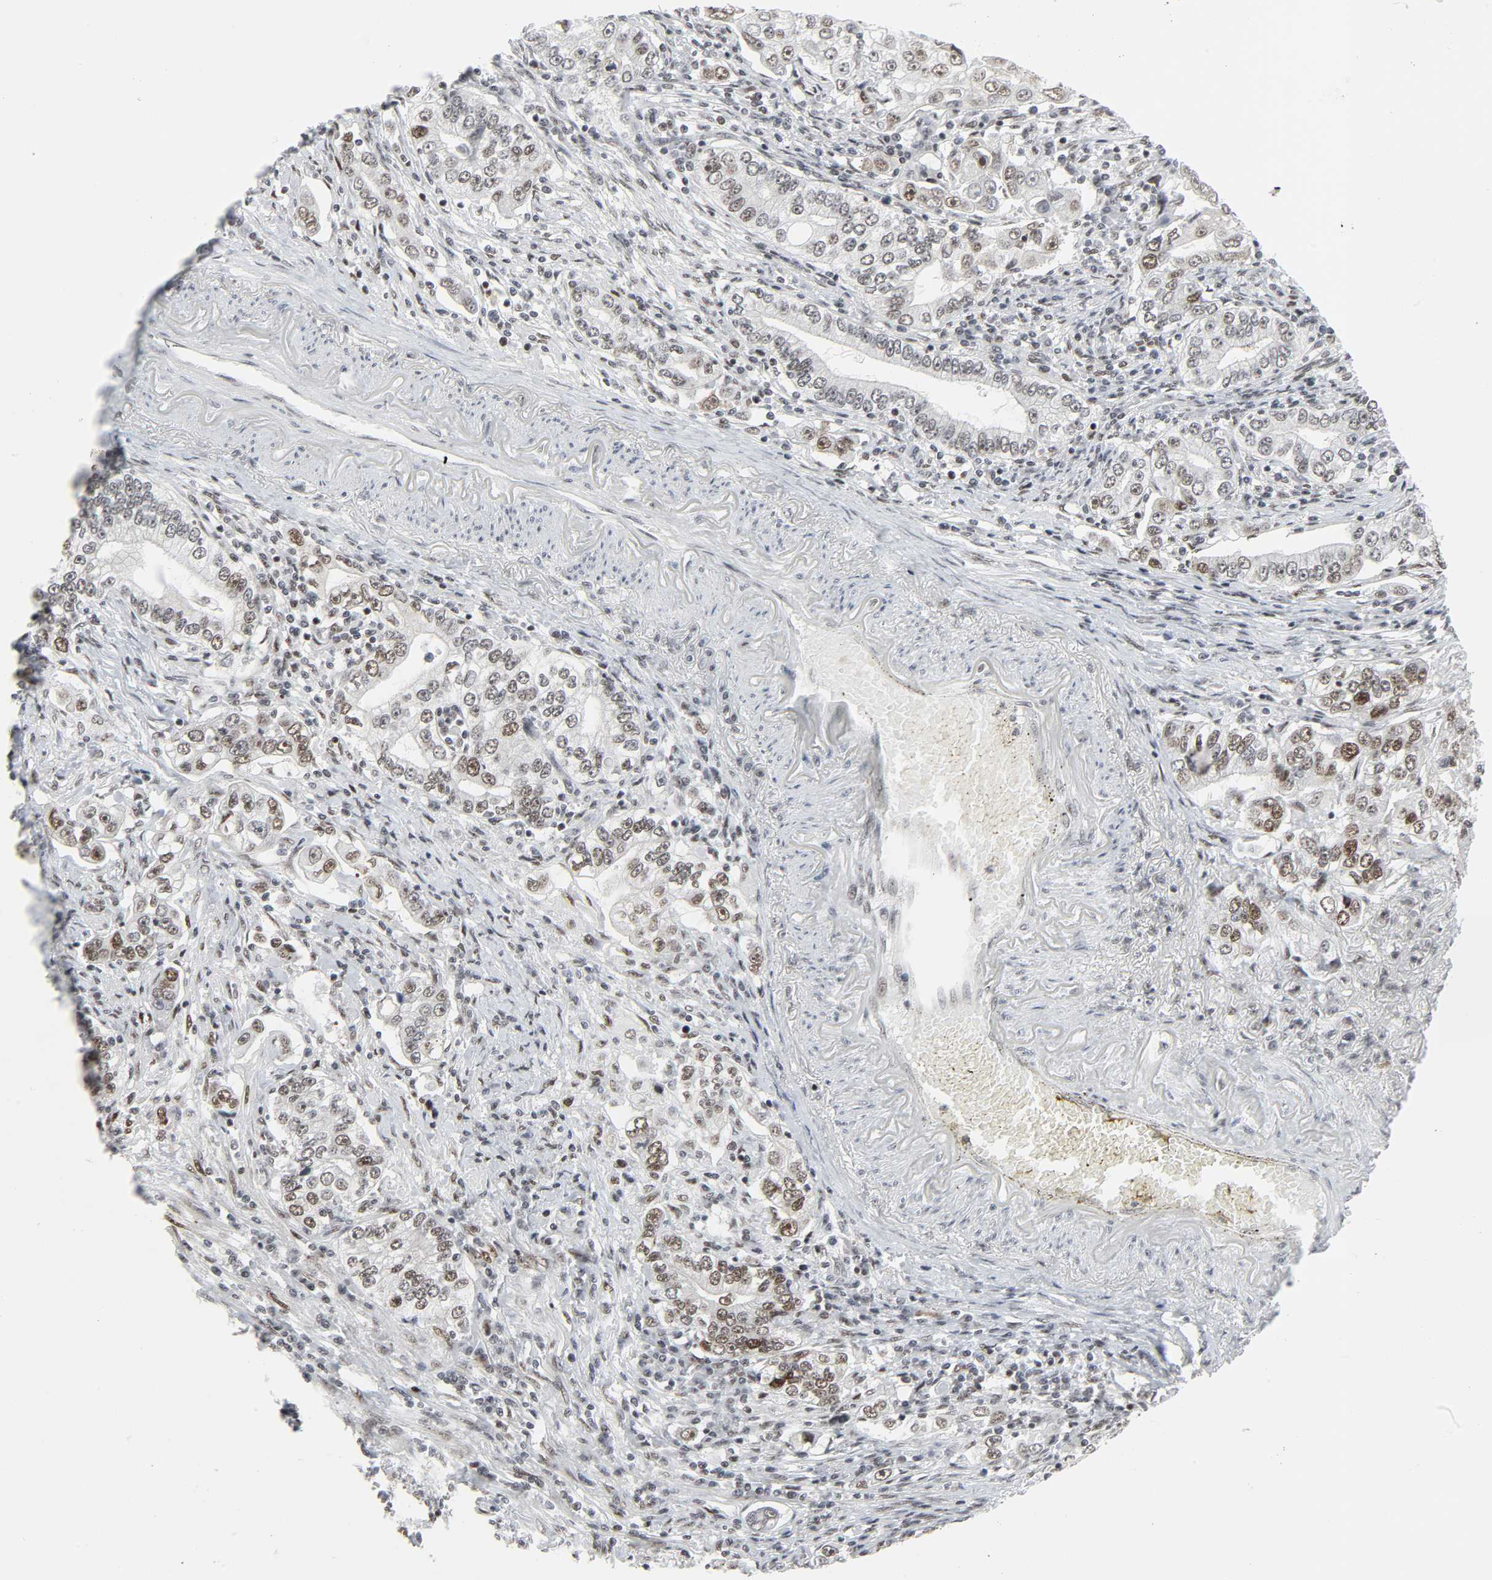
{"staining": {"intensity": "weak", "quantity": ">75%", "location": "nuclear"}, "tissue": "stomach cancer", "cell_type": "Tumor cells", "image_type": "cancer", "snomed": [{"axis": "morphology", "description": "Adenocarcinoma, NOS"}, {"axis": "topography", "description": "Stomach, lower"}], "caption": "There is low levels of weak nuclear expression in tumor cells of stomach cancer, as demonstrated by immunohistochemical staining (brown color).", "gene": "CDK7", "patient": {"sex": "female", "age": 72}}